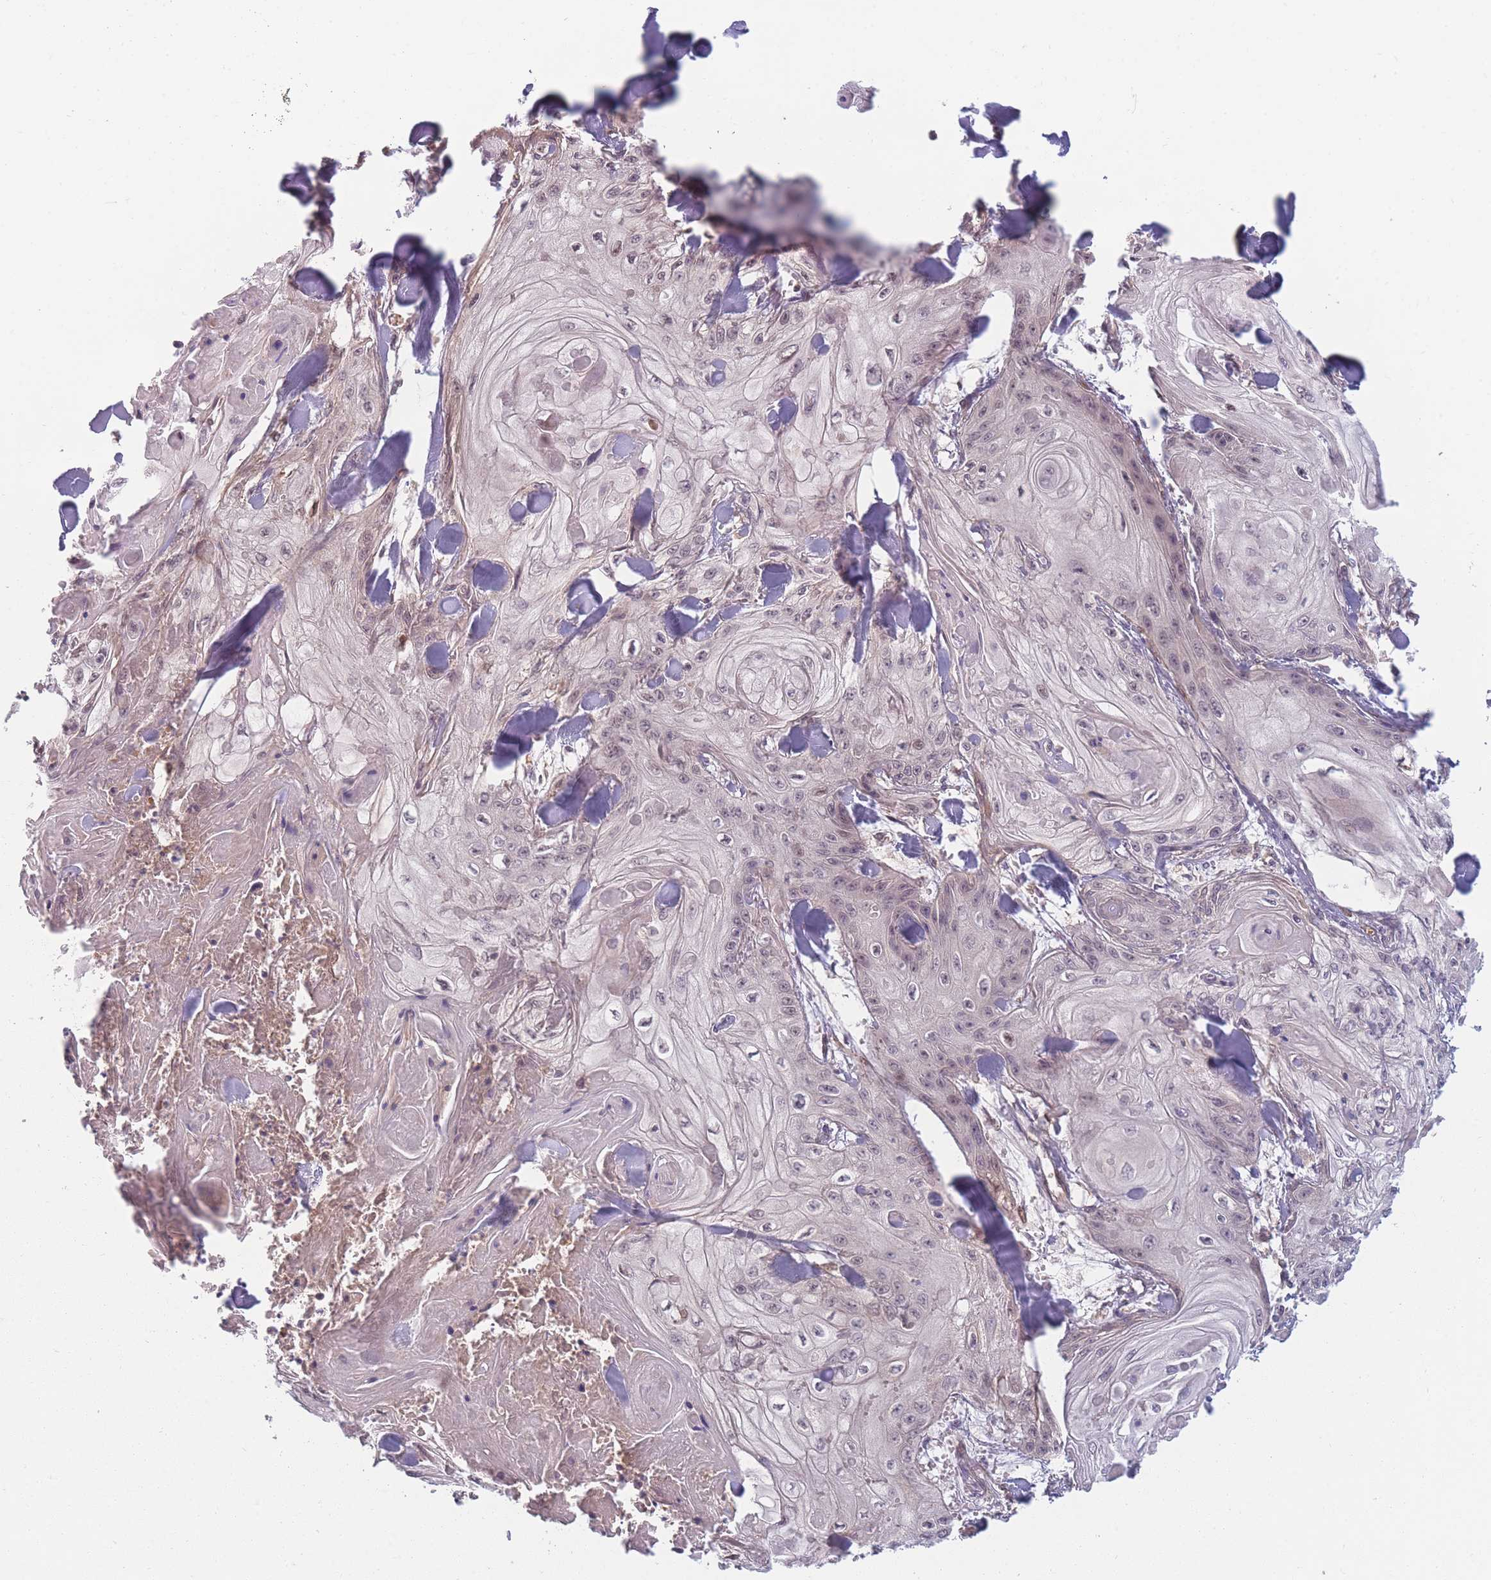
{"staining": {"intensity": "weak", "quantity": "<25%", "location": "nuclear"}, "tissue": "skin cancer", "cell_type": "Tumor cells", "image_type": "cancer", "snomed": [{"axis": "morphology", "description": "Squamous cell carcinoma, NOS"}, {"axis": "topography", "description": "Skin"}], "caption": "Immunohistochemistry (IHC) image of skin cancer (squamous cell carcinoma) stained for a protein (brown), which demonstrates no positivity in tumor cells.", "gene": "FAM153A", "patient": {"sex": "male", "age": 74}}